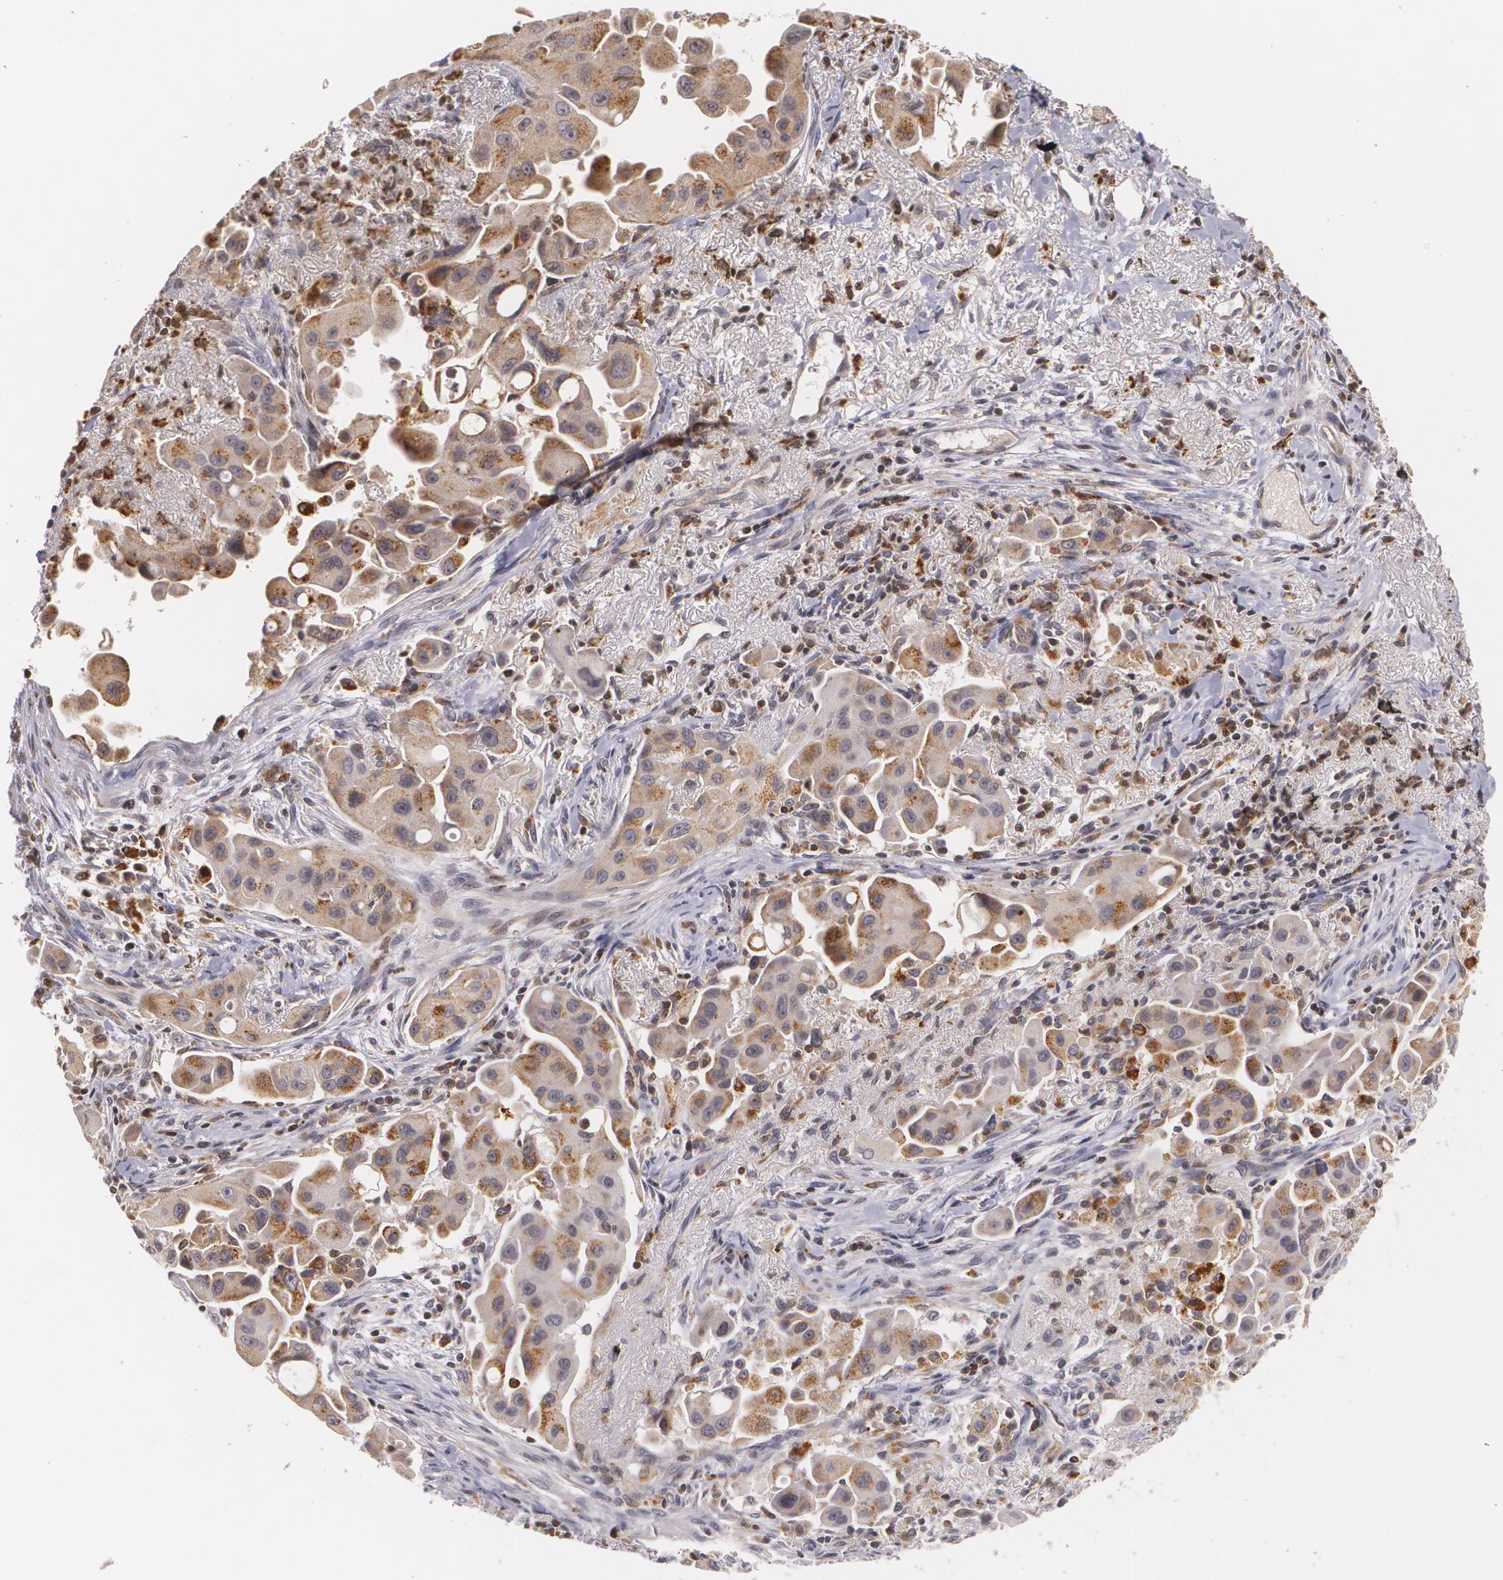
{"staining": {"intensity": "moderate", "quantity": ">75%", "location": "cytoplasmic/membranous"}, "tissue": "lung cancer", "cell_type": "Tumor cells", "image_type": "cancer", "snomed": [{"axis": "morphology", "description": "Adenocarcinoma, NOS"}, {"axis": "topography", "description": "Lung"}], "caption": "This is a photomicrograph of immunohistochemistry (IHC) staining of lung cancer (adenocarcinoma), which shows moderate staining in the cytoplasmic/membranous of tumor cells.", "gene": "VAV3", "patient": {"sex": "male", "age": 68}}